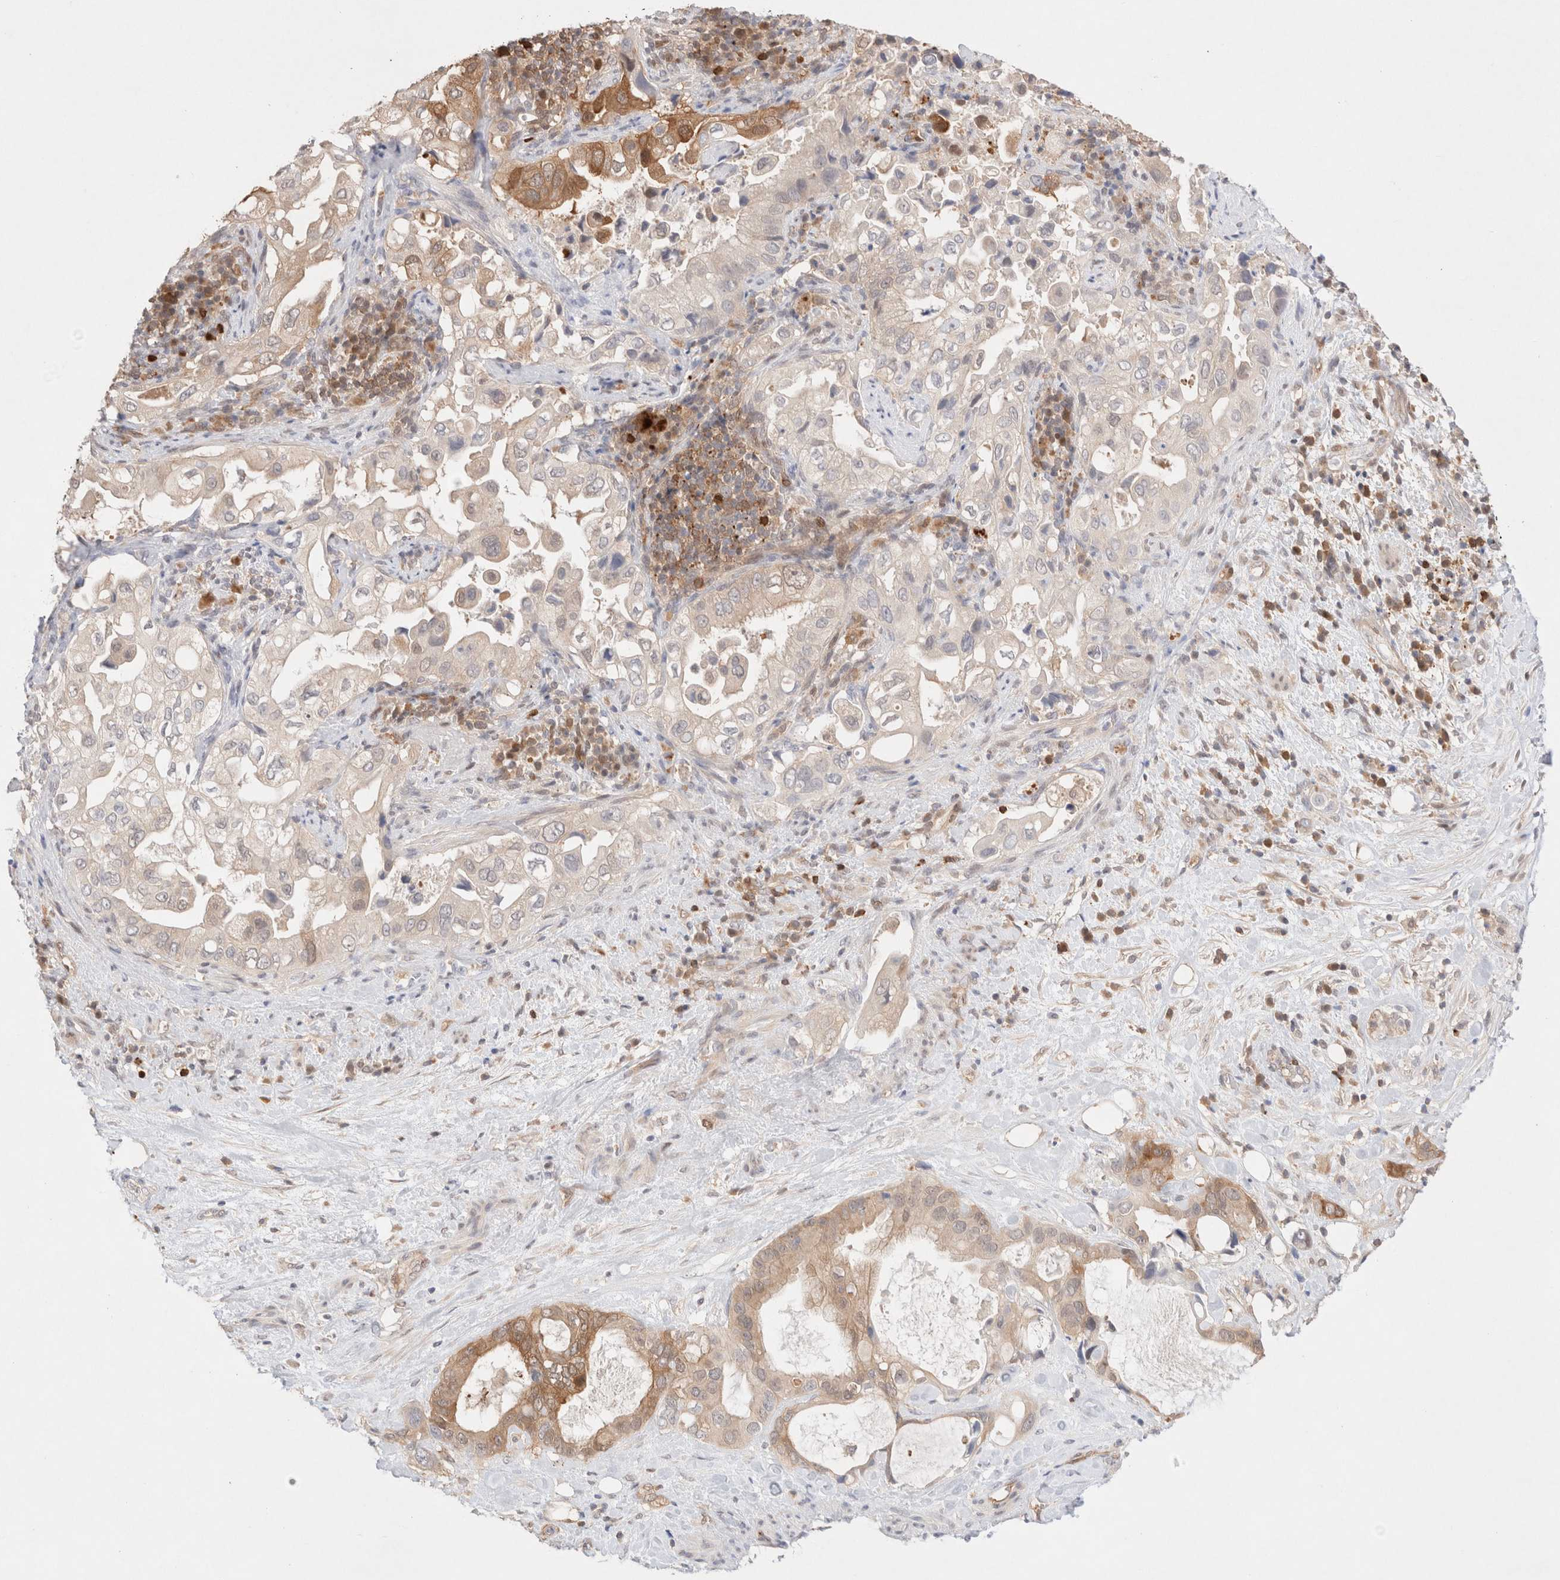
{"staining": {"intensity": "moderate", "quantity": "<25%", "location": "cytoplasmic/membranous"}, "tissue": "pancreatic cancer", "cell_type": "Tumor cells", "image_type": "cancer", "snomed": [{"axis": "morphology", "description": "Inflammation, NOS"}, {"axis": "morphology", "description": "Adenocarcinoma, NOS"}, {"axis": "topography", "description": "Pancreas"}], "caption": "Brown immunohistochemical staining in adenocarcinoma (pancreatic) displays moderate cytoplasmic/membranous staining in about <25% of tumor cells. (brown staining indicates protein expression, while blue staining denotes nuclei).", "gene": "STARD10", "patient": {"sex": "female", "age": 56}}